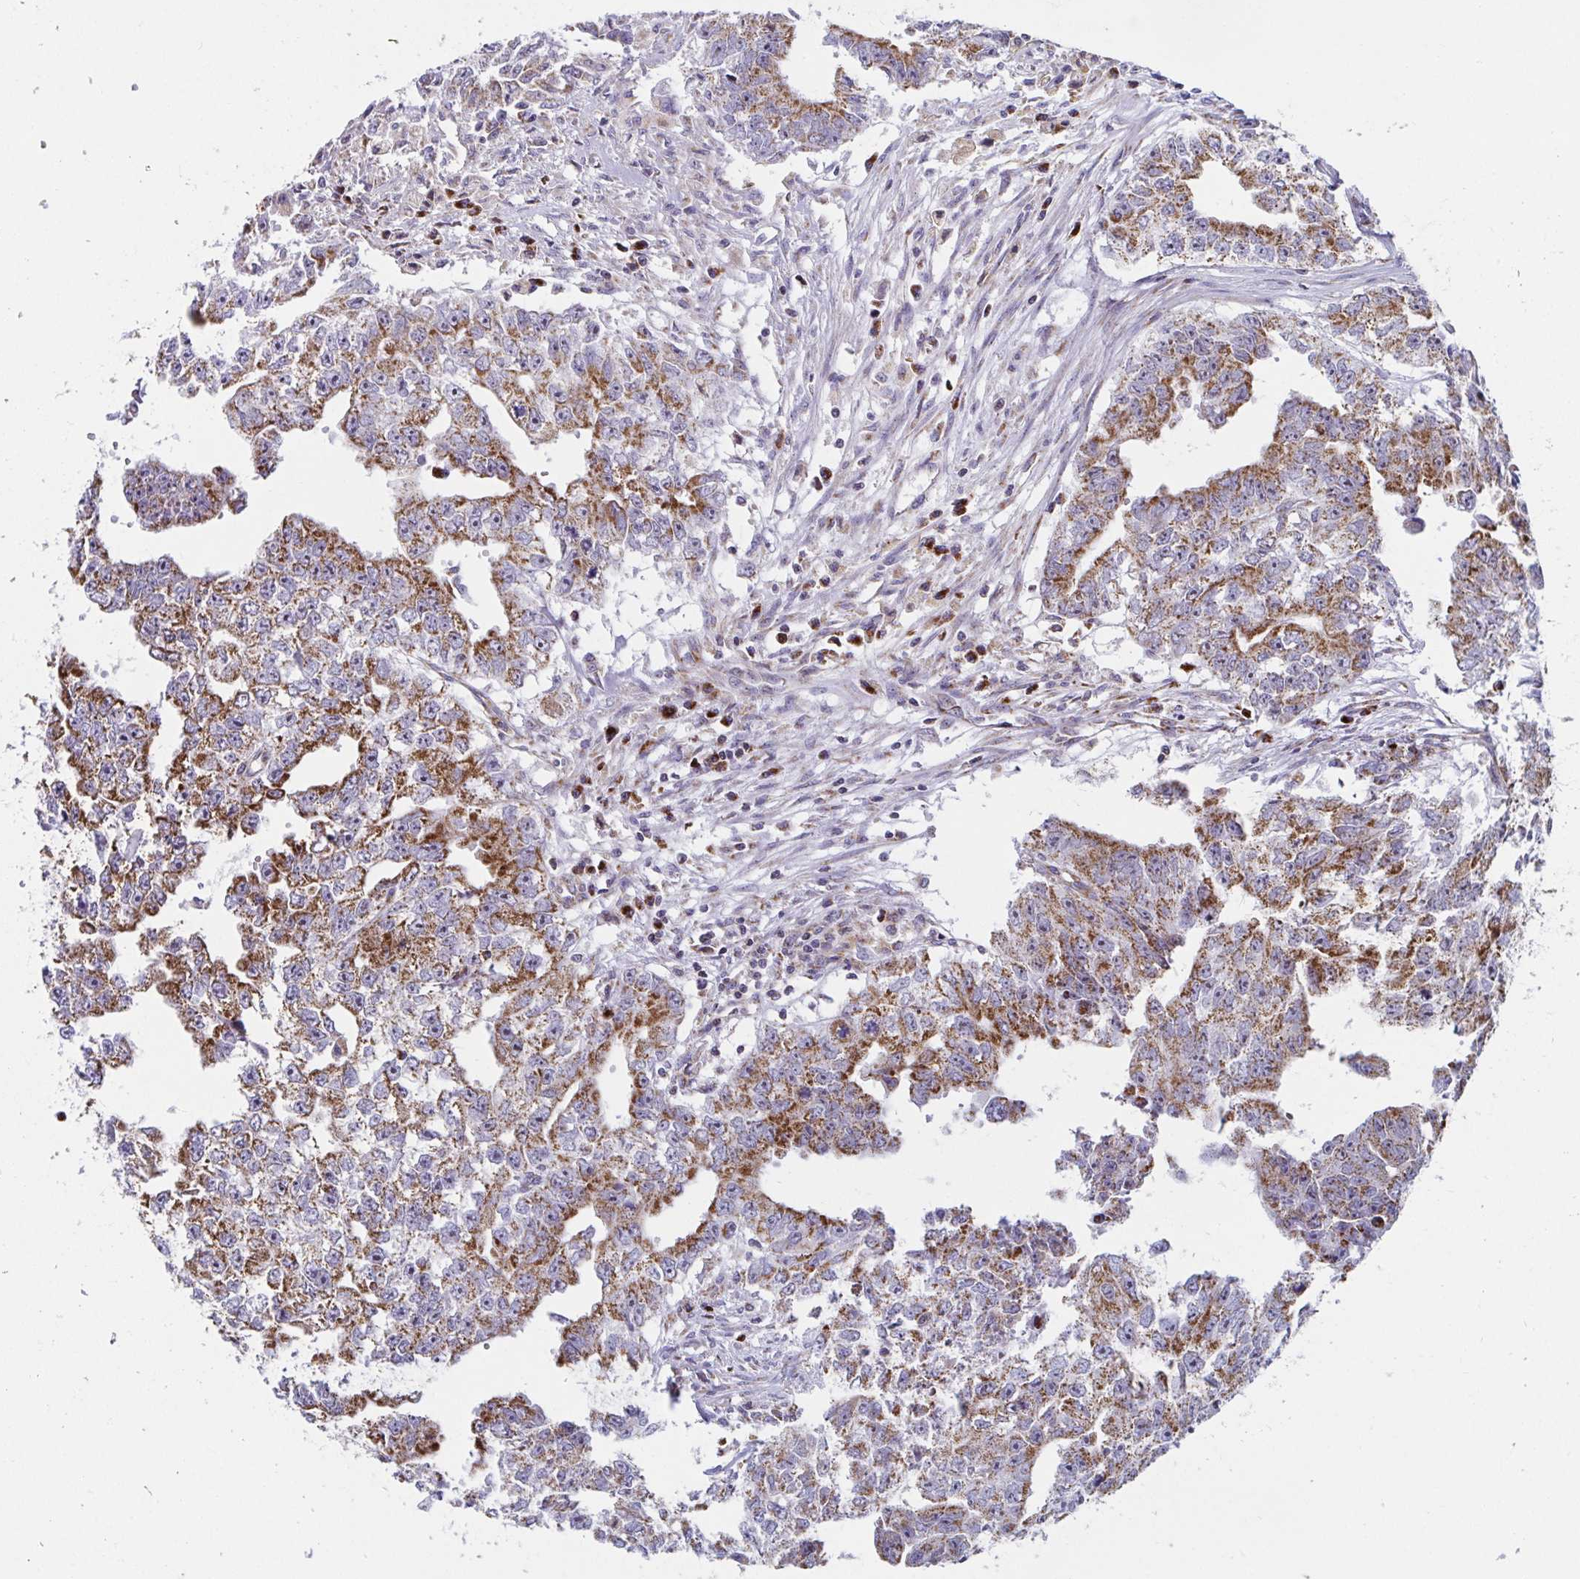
{"staining": {"intensity": "moderate", "quantity": ">75%", "location": "cytoplasmic/membranous"}, "tissue": "testis cancer", "cell_type": "Tumor cells", "image_type": "cancer", "snomed": [{"axis": "morphology", "description": "Carcinoma, Embryonal, NOS"}, {"axis": "morphology", "description": "Teratoma, malignant, NOS"}, {"axis": "topography", "description": "Testis"}], "caption": "This histopathology image exhibits immunohistochemistry staining of human embryonal carcinoma (testis), with medium moderate cytoplasmic/membranous expression in about >75% of tumor cells.", "gene": "ATP5MJ", "patient": {"sex": "male", "age": 24}}